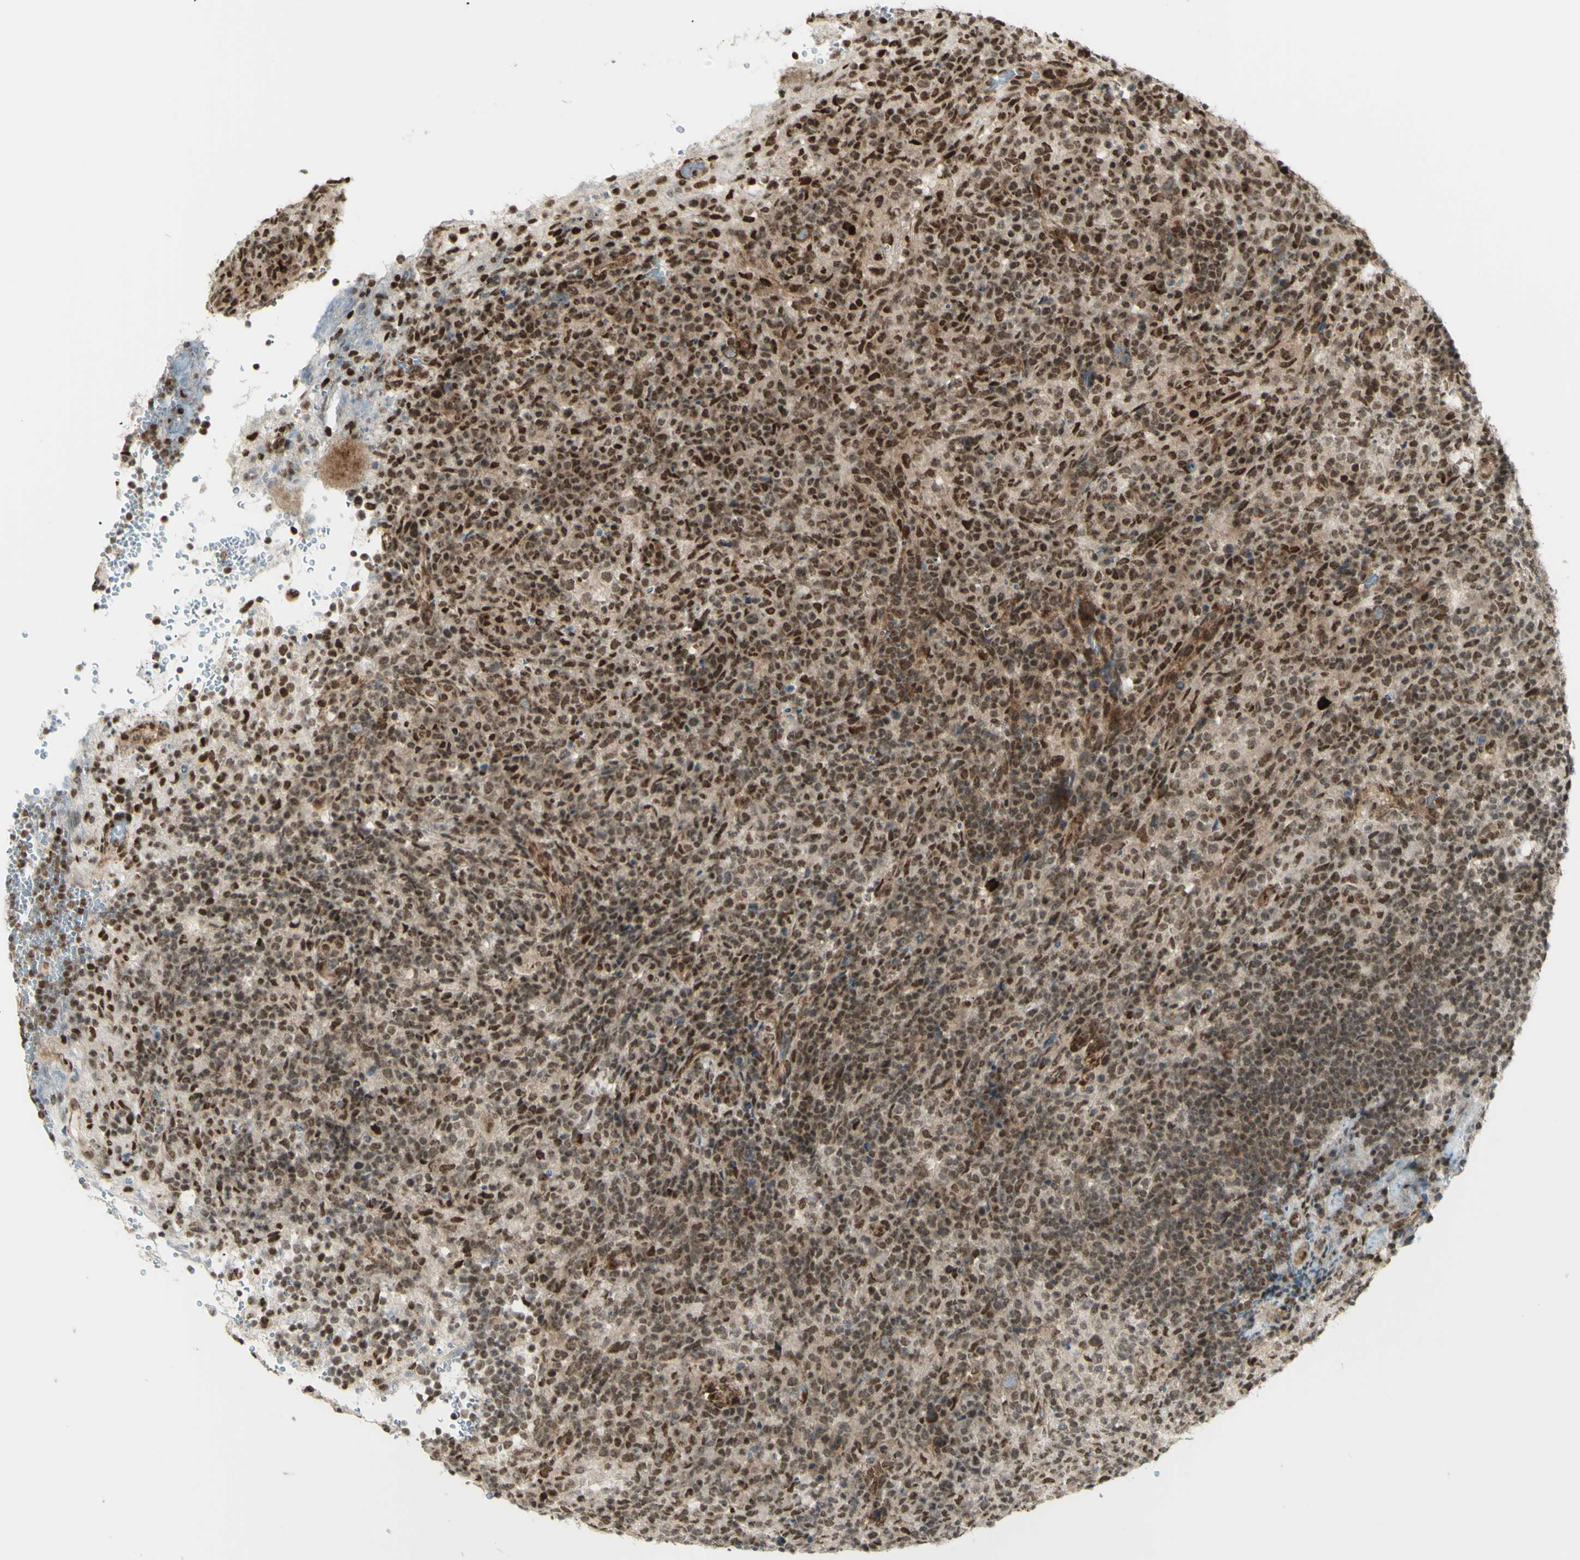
{"staining": {"intensity": "strong", "quantity": ">75%", "location": "nuclear"}, "tissue": "lymphoma", "cell_type": "Tumor cells", "image_type": "cancer", "snomed": [{"axis": "morphology", "description": "Malignant lymphoma, non-Hodgkin's type, High grade"}, {"axis": "topography", "description": "Lymph node"}], "caption": "A histopathology image of human lymphoma stained for a protein displays strong nuclear brown staining in tumor cells. (Stains: DAB in brown, nuclei in blue, Microscopy: brightfield microscopy at high magnification).", "gene": "ZMYM6", "patient": {"sex": "female", "age": 76}}